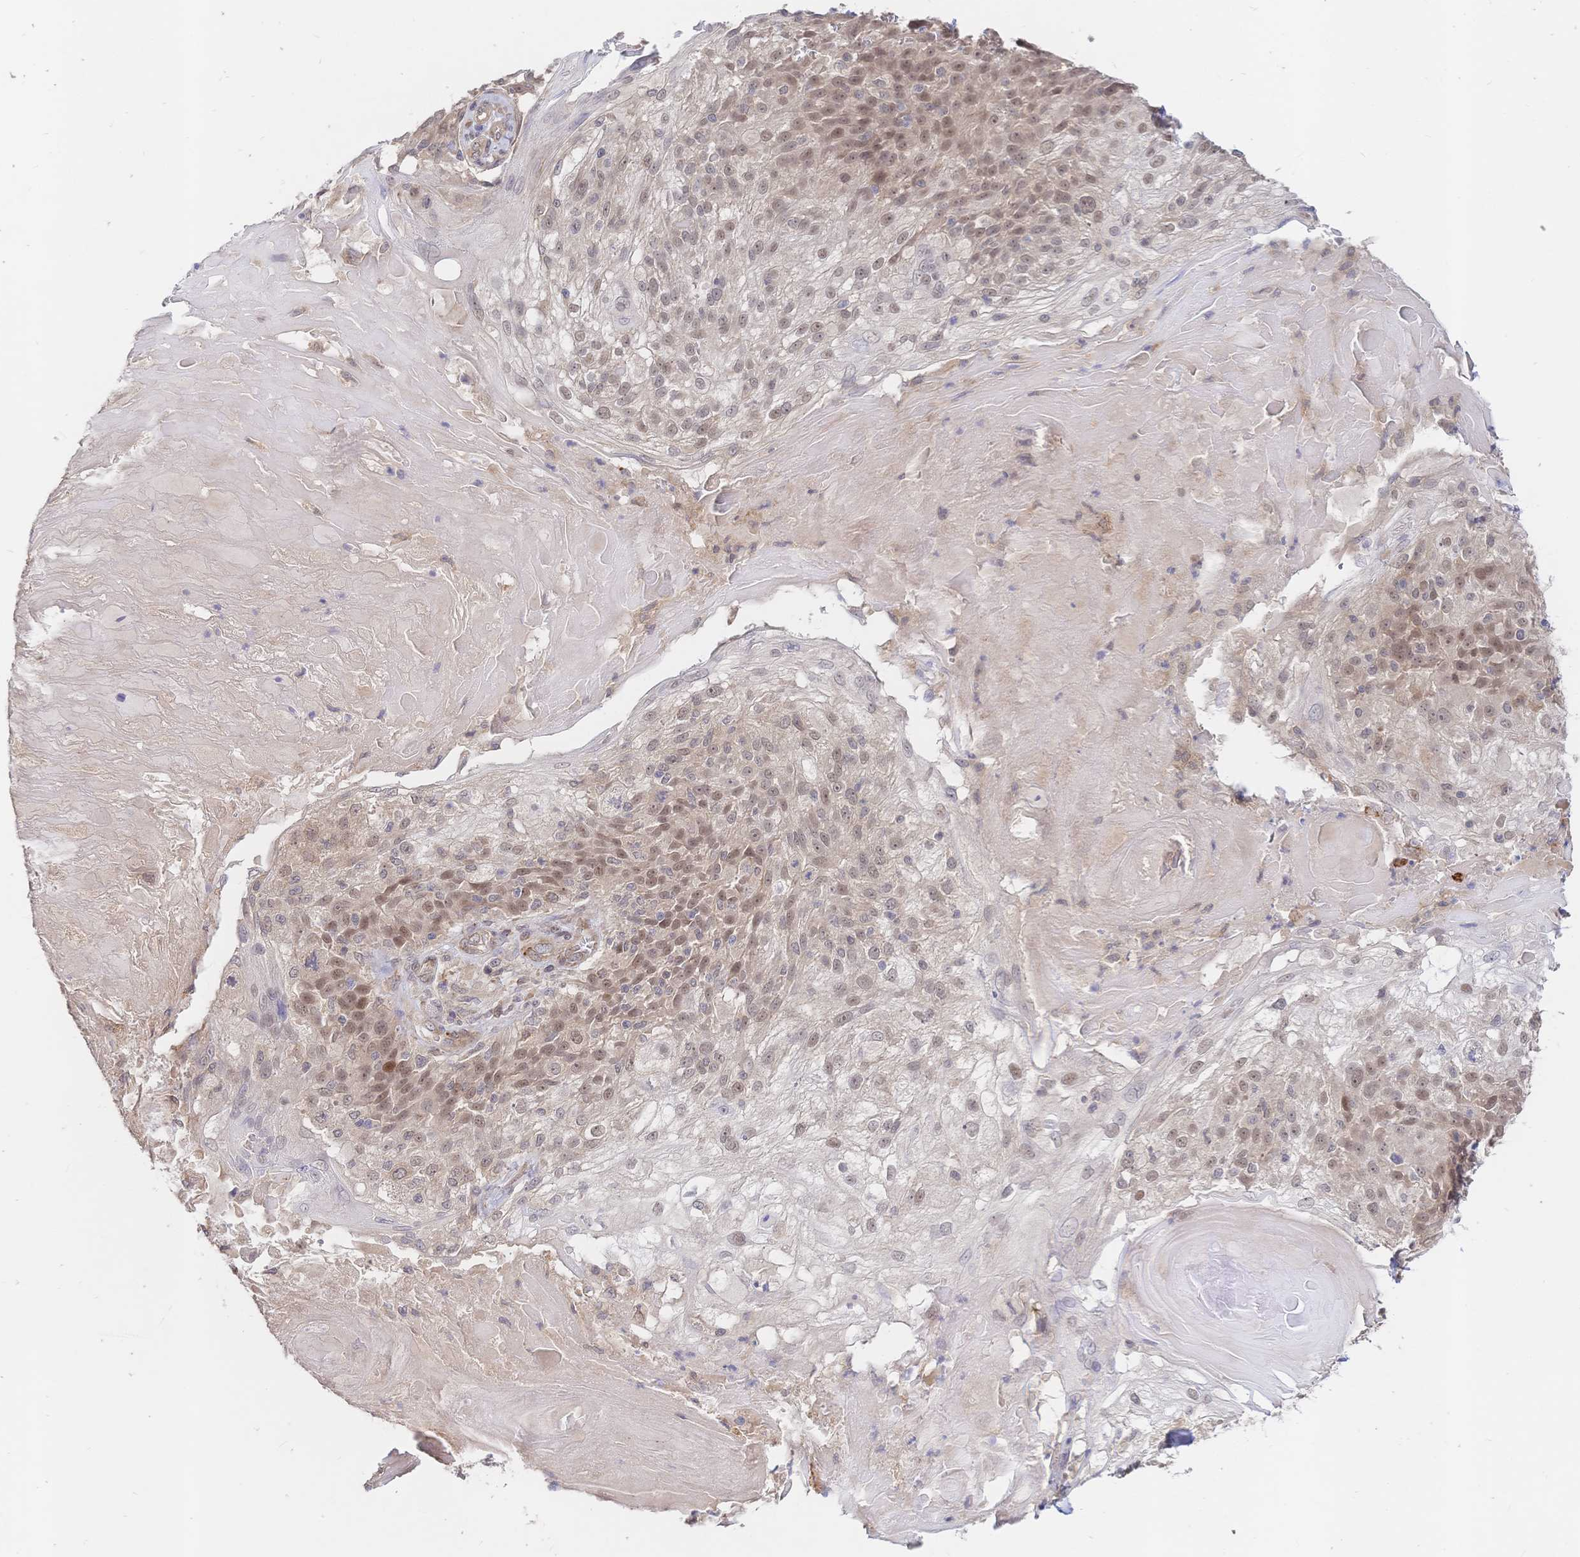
{"staining": {"intensity": "weak", "quantity": ">75%", "location": "nuclear"}, "tissue": "skin cancer", "cell_type": "Tumor cells", "image_type": "cancer", "snomed": [{"axis": "morphology", "description": "Normal tissue, NOS"}, {"axis": "morphology", "description": "Squamous cell carcinoma, NOS"}, {"axis": "topography", "description": "Skin"}], "caption": "High-power microscopy captured an immunohistochemistry micrograph of skin cancer (squamous cell carcinoma), revealing weak nuclear staining in about >75% of tumor cells.", "gene": "LMO4", "patient": {"sex": "female", "age": 83}}